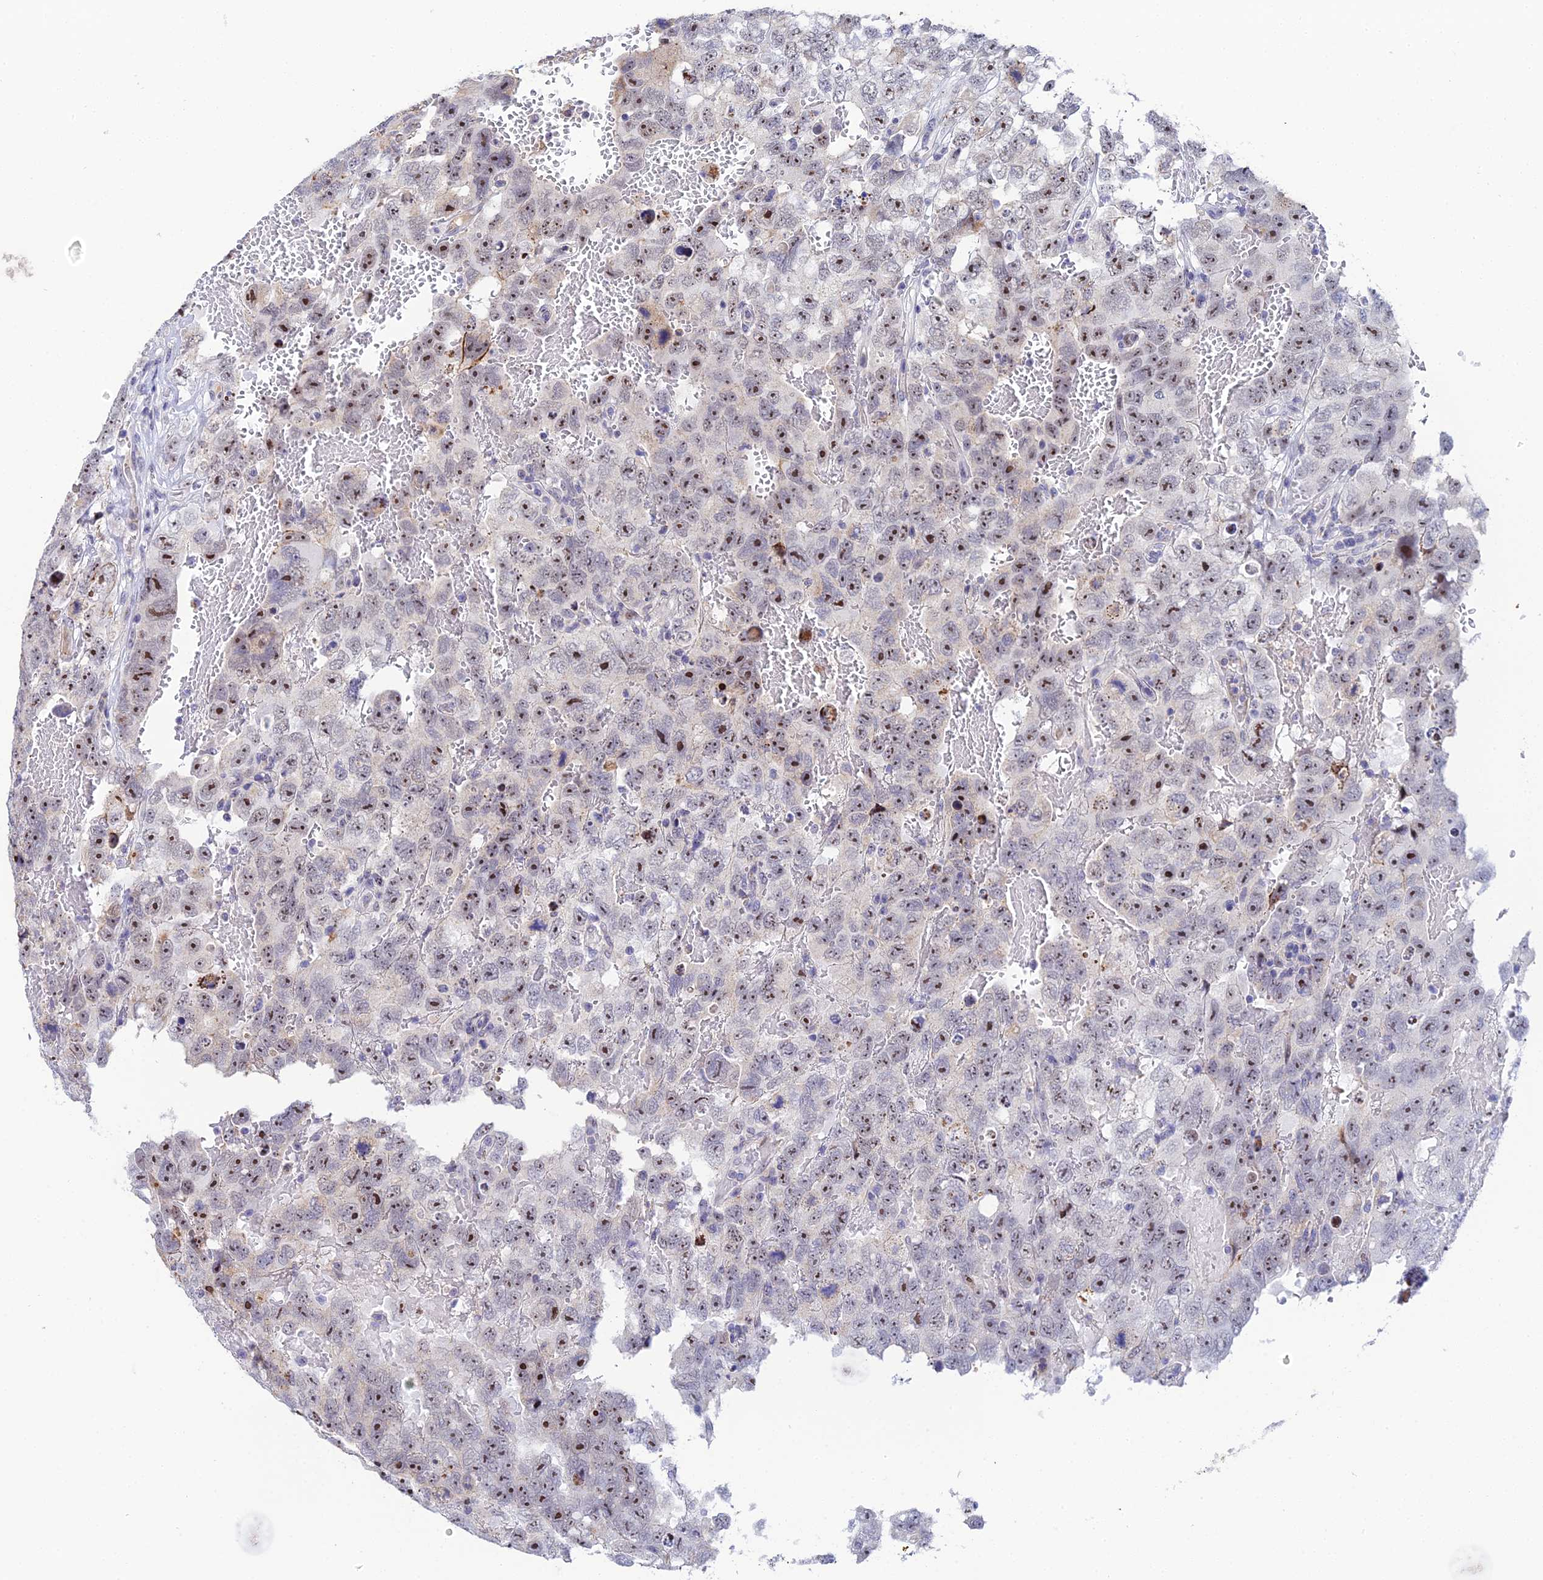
{"staining": {"intensity": "moderate", "quantity": ">75%", "location": "nuclear"}, "tissue": "testis cancer", "cell_type": "Tumor cells", "image_type": "cancer", "snomed": [{"axis": "morphology", "description": "Carcinoma, Embryonal, NOS"}, {"axis": "topography", "description": "Testis"}], "caption": "Immunohistochemistry (IHC) of human testis embryonal carcinoma exhibits medium levels of moderate nuclear staining in approximately >75% of tumor cells.", "gene": "PLPP4", "patient": {"sex": "male", "age": 45}}